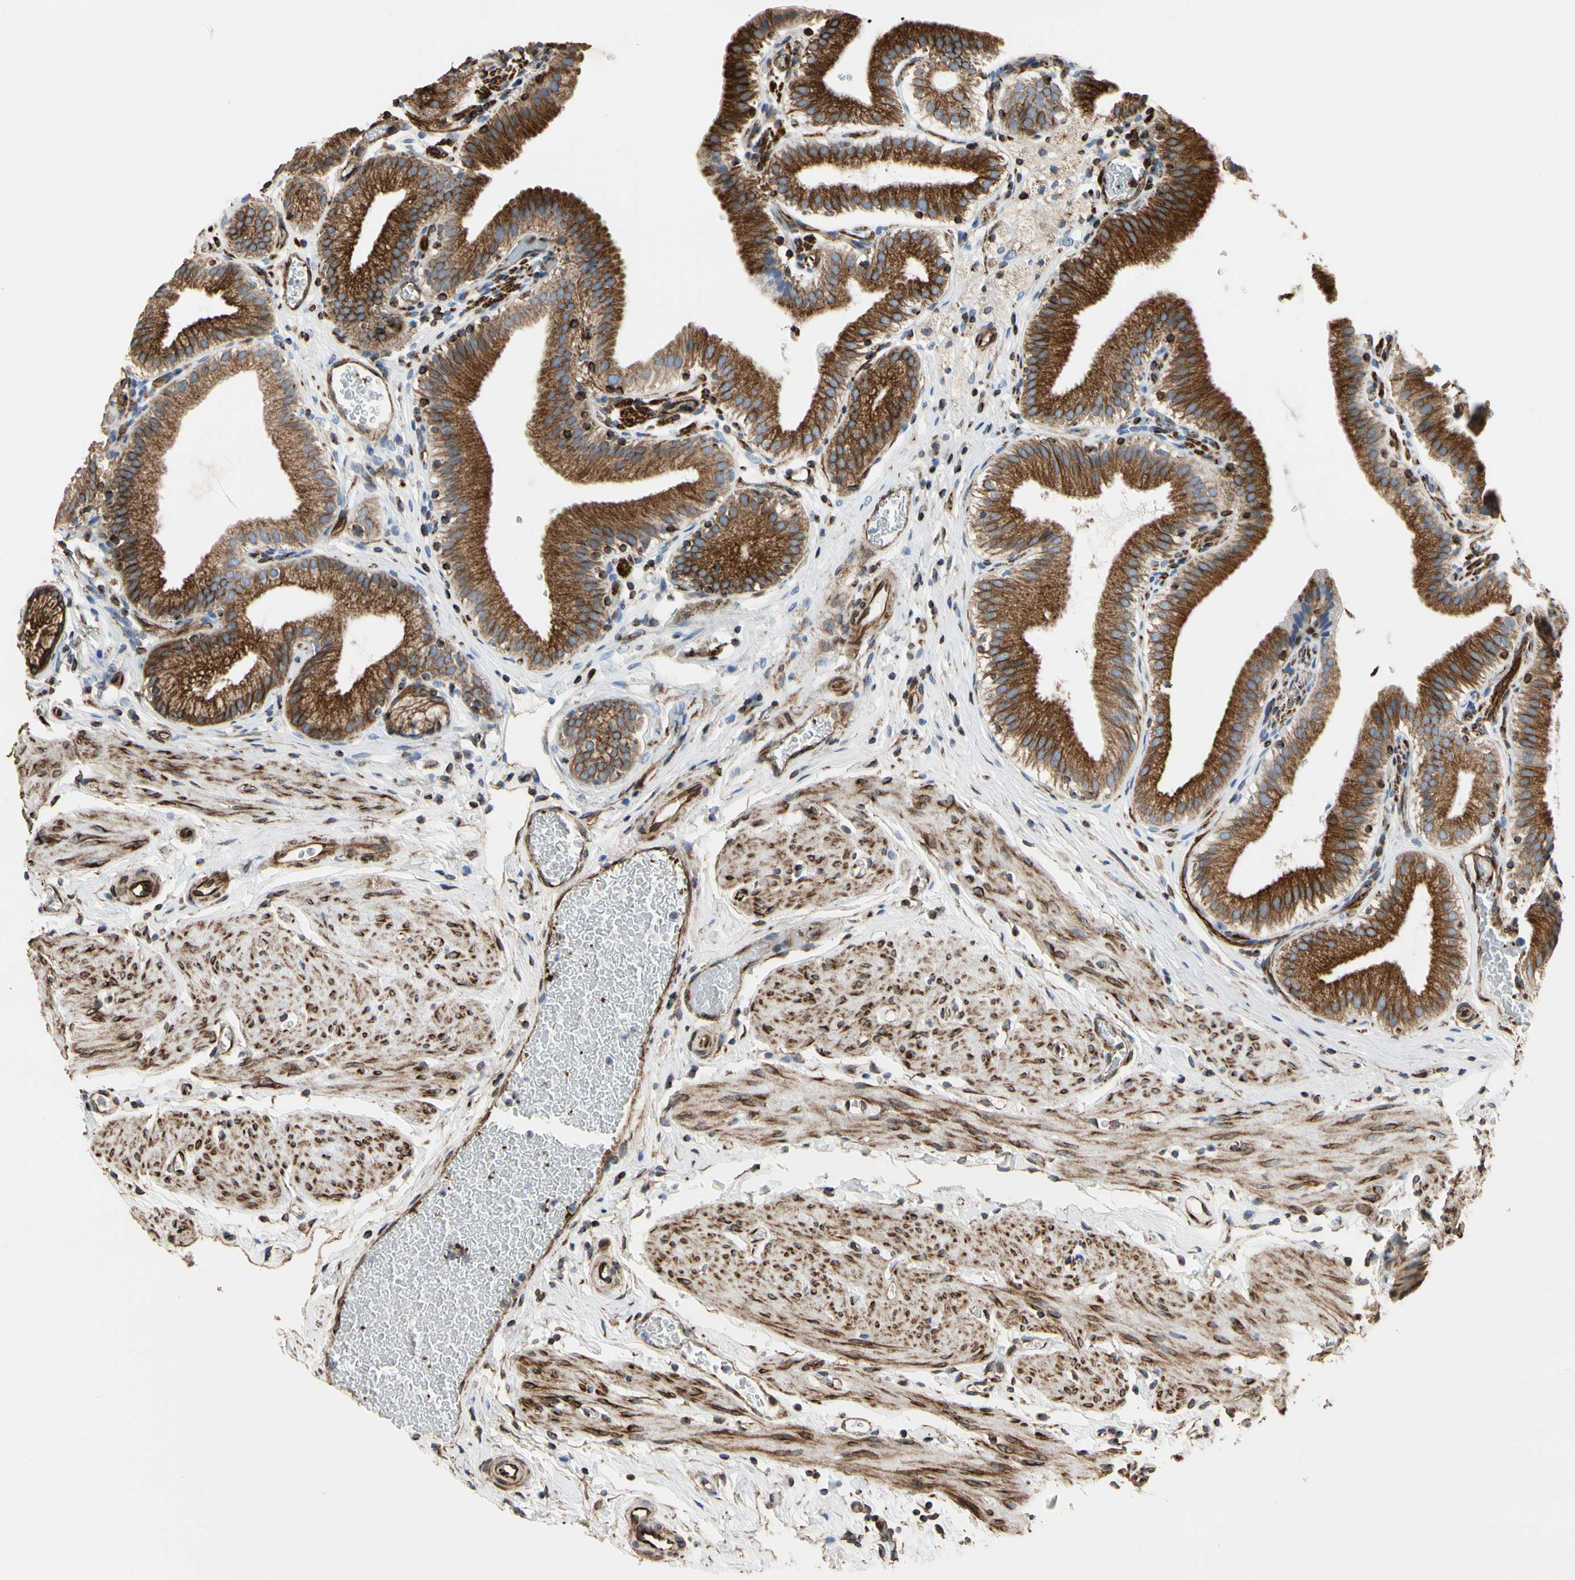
{"staining": {"intensity": "strong", "quantity": ">75%", "location": "cytoplasmic/membranous"}, "tissue": "gallbladder", "cell_type": "Glandular cells", "image_type": "normal", "snomed": [{"axis": "morphology", "description": "Normal tissue, NOS"}, {"axis": "topography", "description": "Gallbladder"}], "caption": "IHC (DAB (3,3'-diaminobenzidine)) staining of normal human gallbladder reveals strong cytoplasmic/membranous protein positivity in approximately >75% of glandular cells.", "gene": "TUBA1A", "patient": {"sex": "male", "age": 54}}